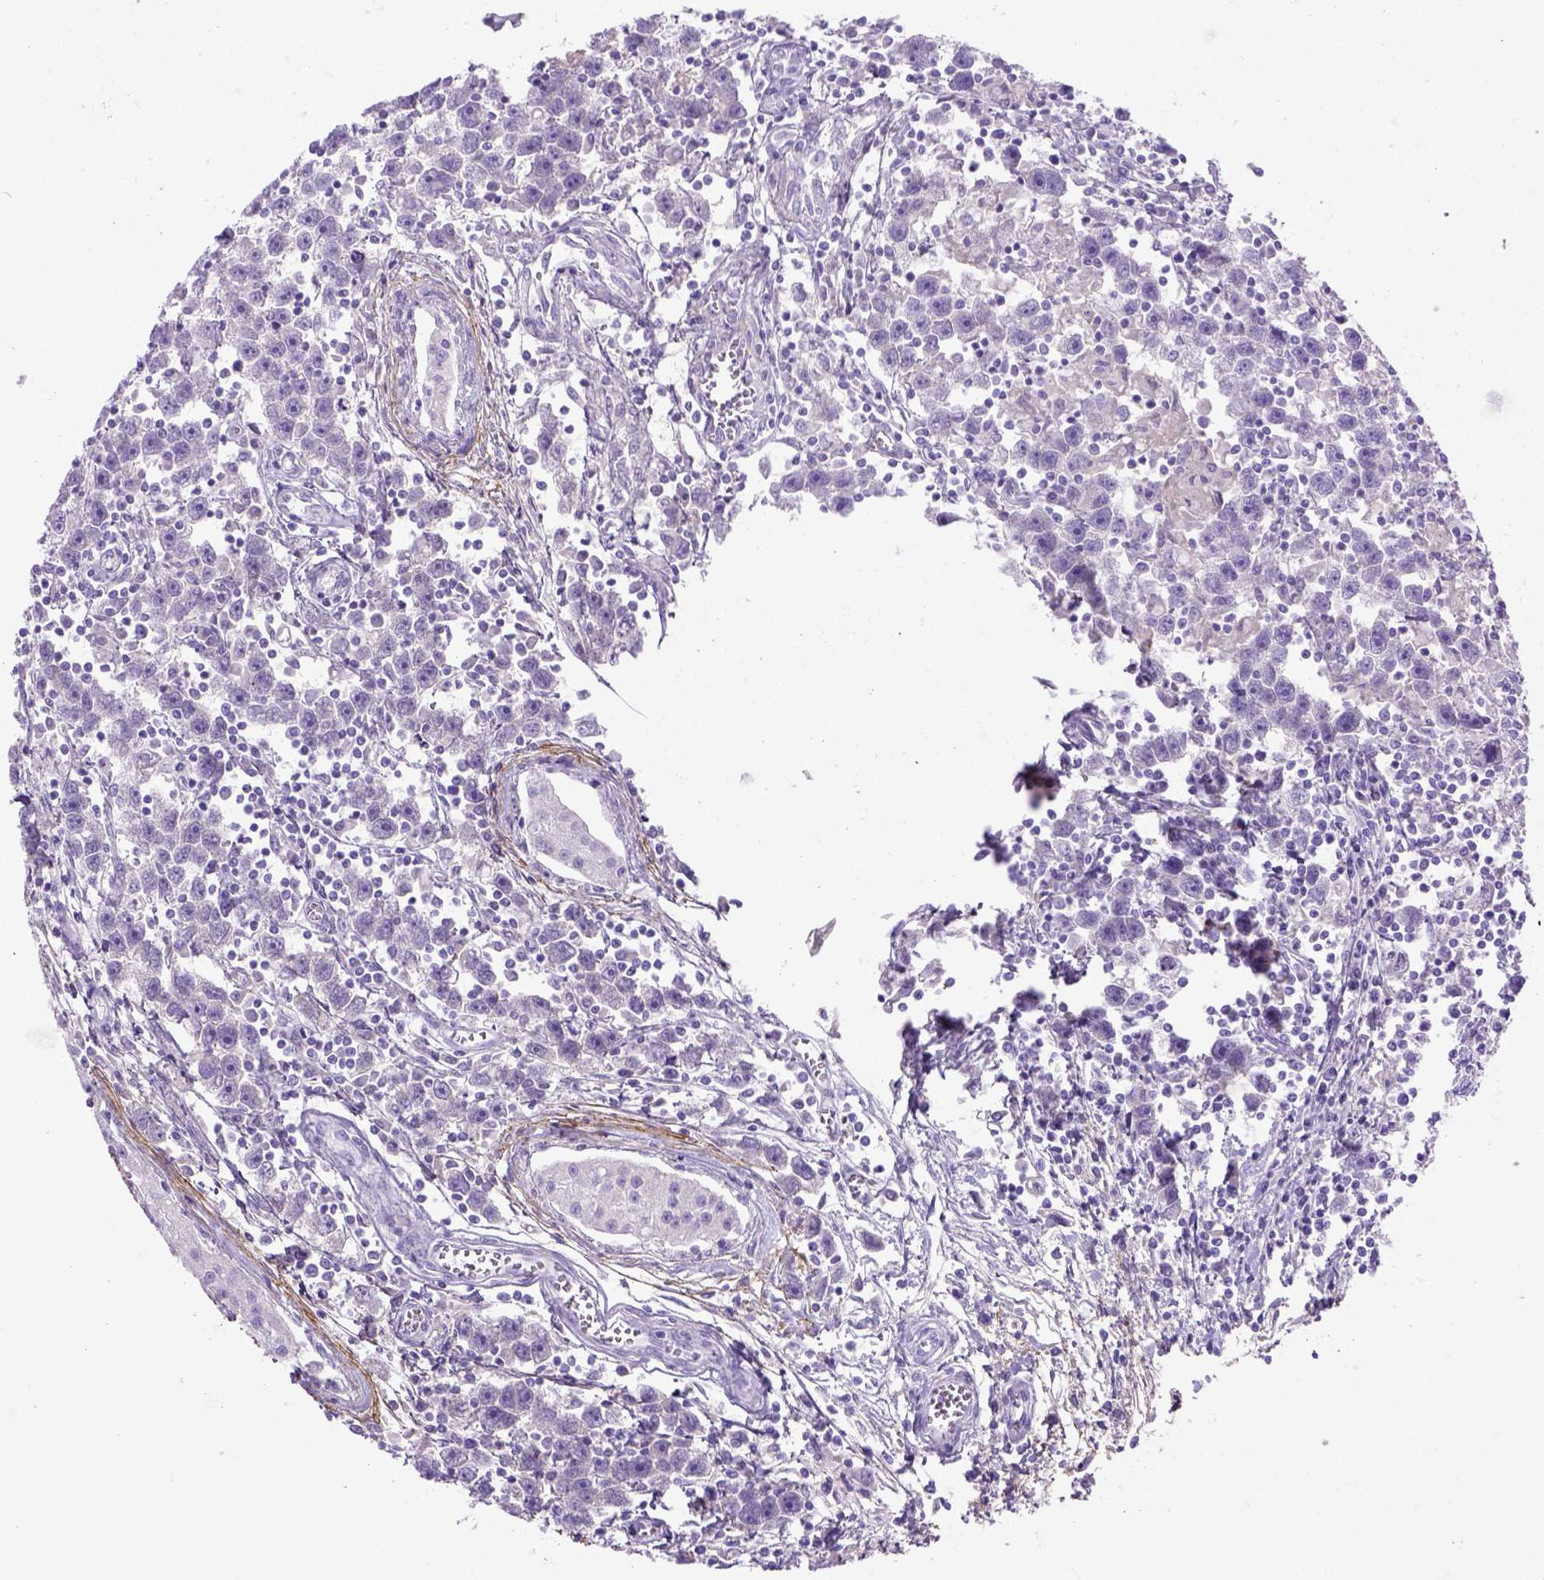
{"staining": {"intensity": "negative", "quantity": "none", "location": "none"}, "tissue": "testis cancer", "cell_type": "Tumor cells", "image_type": "cancer", "snomed": [{"axis": "morphology", "description": "Seminoma, NOS"}, {"axis": "topography", "description": "Testis"}], "caption": "Immunohistochemistry (IHC) image of neoplastic tissue: human testis seminoma stained with DAB demonstrates no significant protein positivity in tumor cells.", "gene": "SIRPD", "patient": {"sex": "male", "age": 30}}